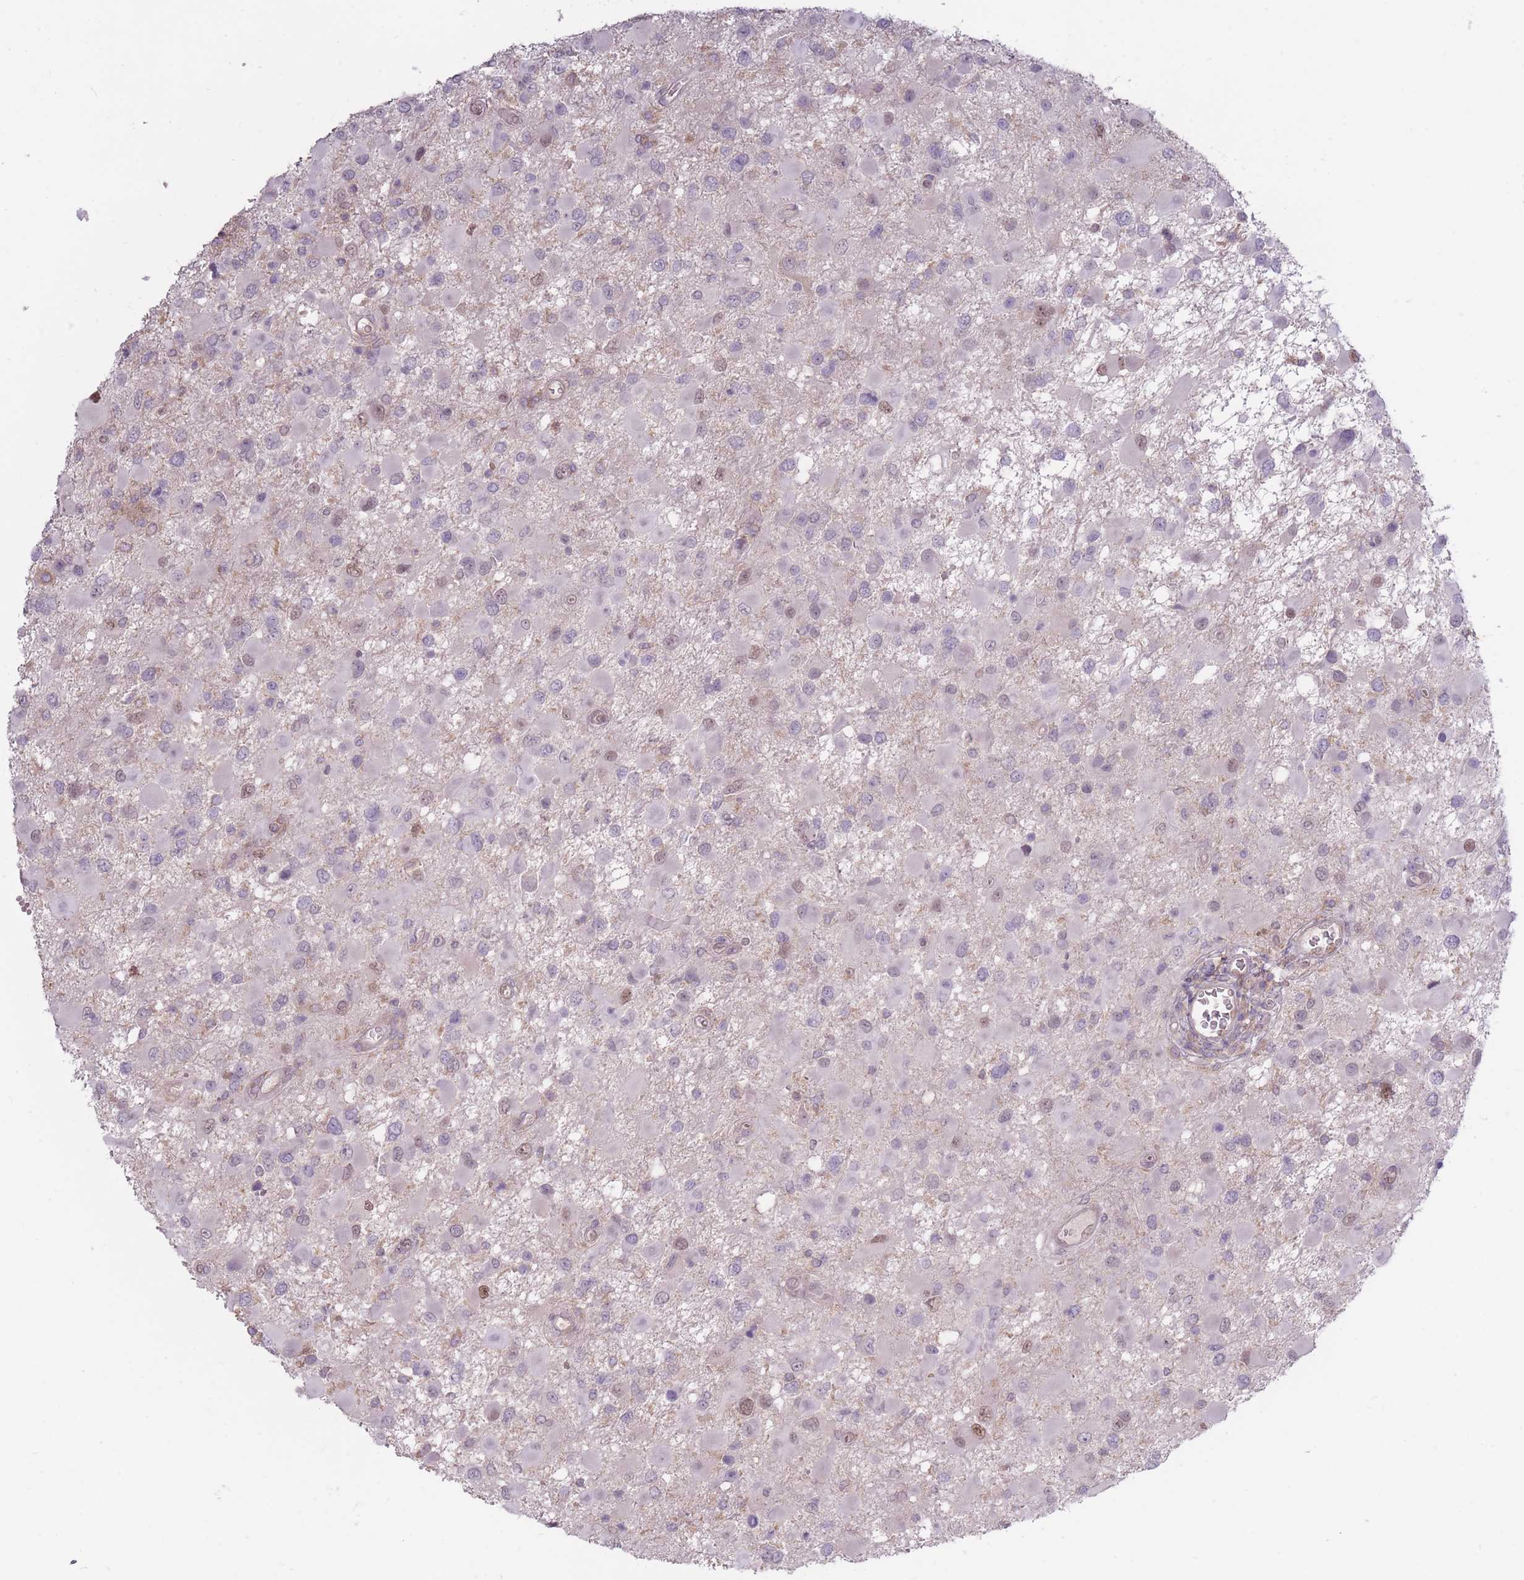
{"staining": {"intensity": "moderate", "quantity": "<25%", "location": "nuclear"}, "tissue": "glioma", "cell_type": "Tumor cells", "image_type": "cancer", "snomed": [{"axis": "morphology", "description": "Glioma, malignant, High grade"}, {"axis": "topography", "description": "Brain"}], "caption": "IHC image of malignant high-grade glioma stained for a protein (brown), which shows low levels of moderate nuclear expression in about <25% of tumor cells.", "gene": "TET3", "patient": {"sex": "male", "age": 53}}